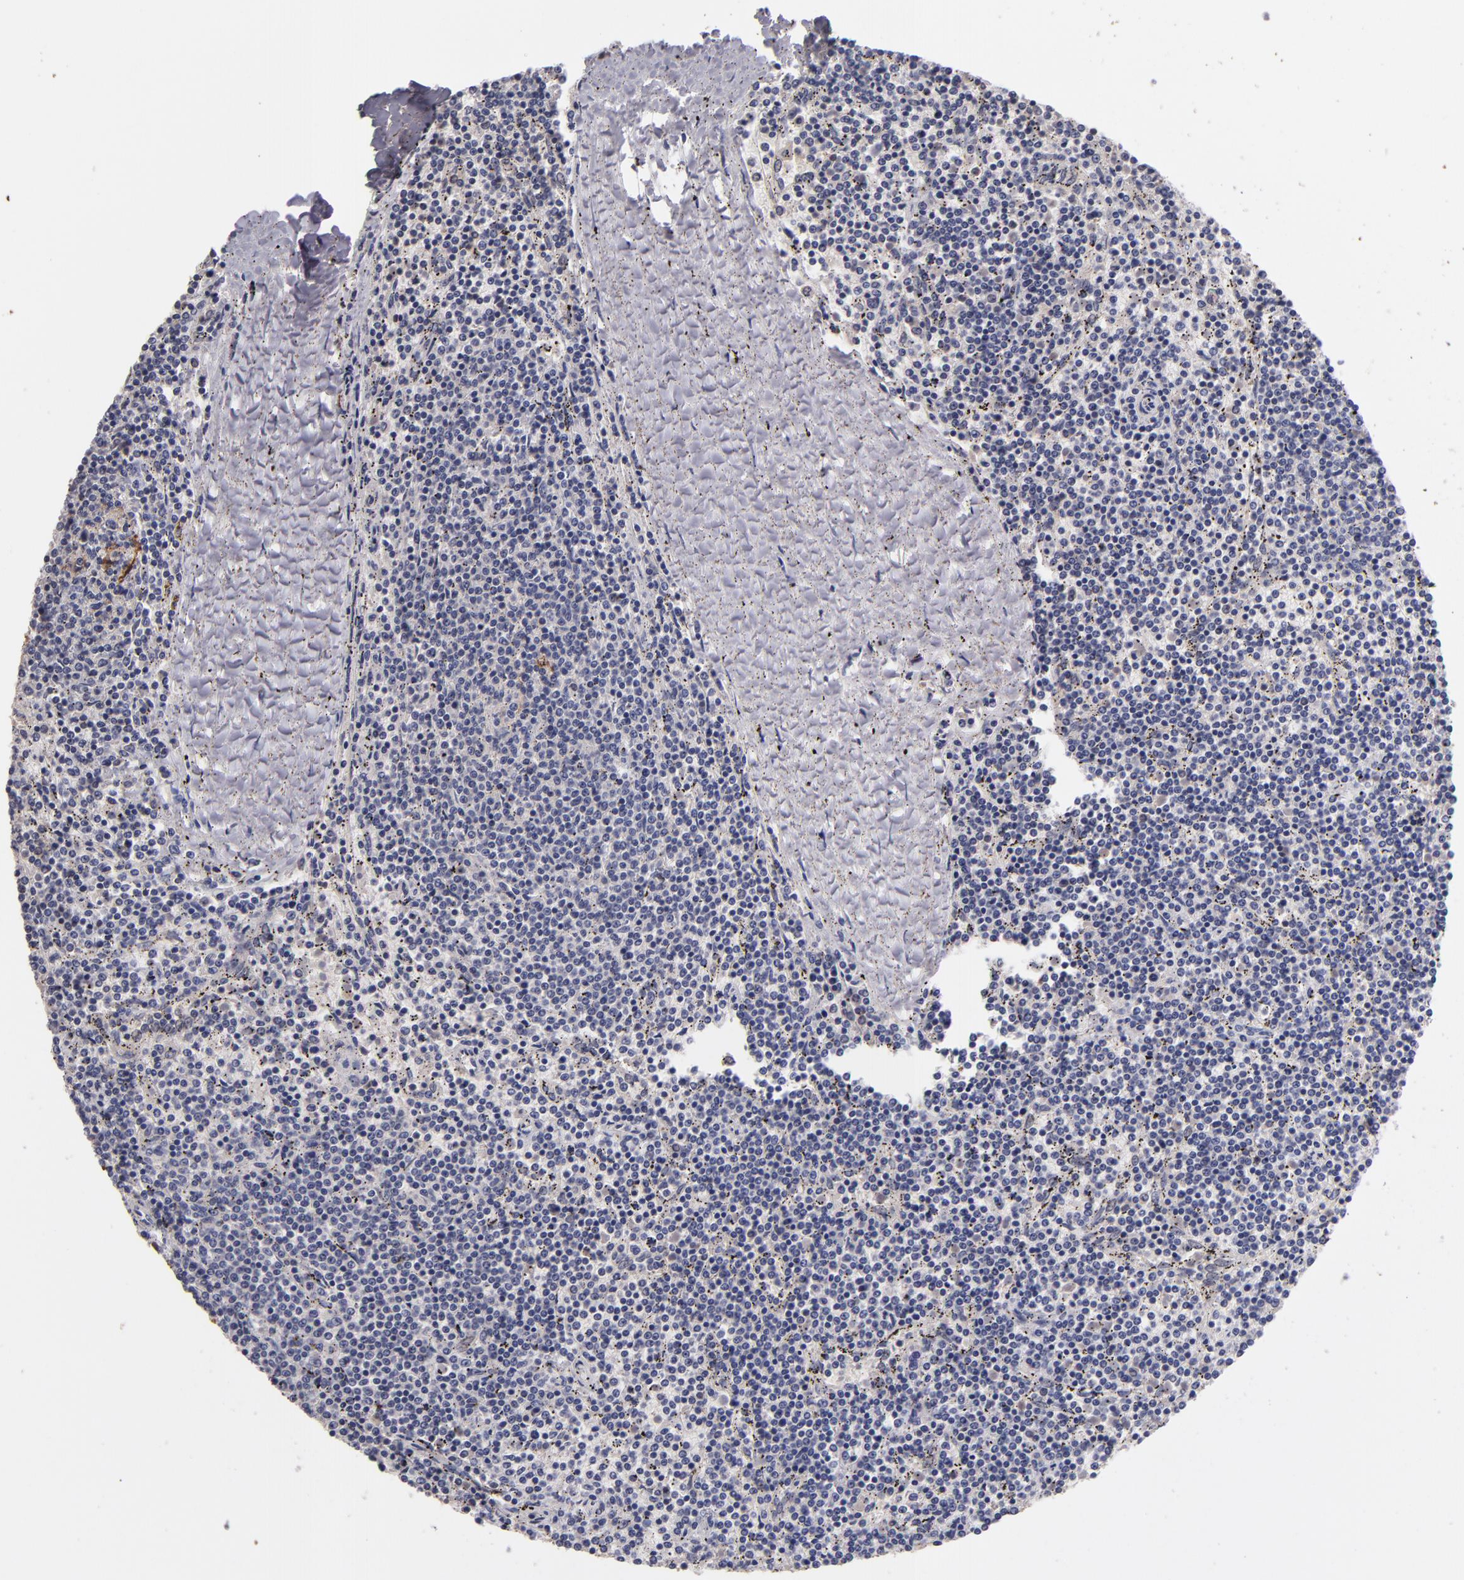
{"staining": {"intensity": "moderate", "quantity": "<25%", "location": "cytoplasmic/membranous,nuclear"}, "tissue": "lymphoma", "cell_type": "Tumor cells", "image_type": "cancer", "snomed": [{"axis": "morphology", "description": "Malignant lymphoma, non-Hodgkin's type, Low grade"}, {"axis": "topography", "description": "Spleen"}], "caption": "Protein staining shows moderate cytoplasmic/membranous and nuclear staining in approximately <25% of tumor cells in lymphoma.", "gene": "S100A1", "patient": {"sex": "female", "age": 50}}